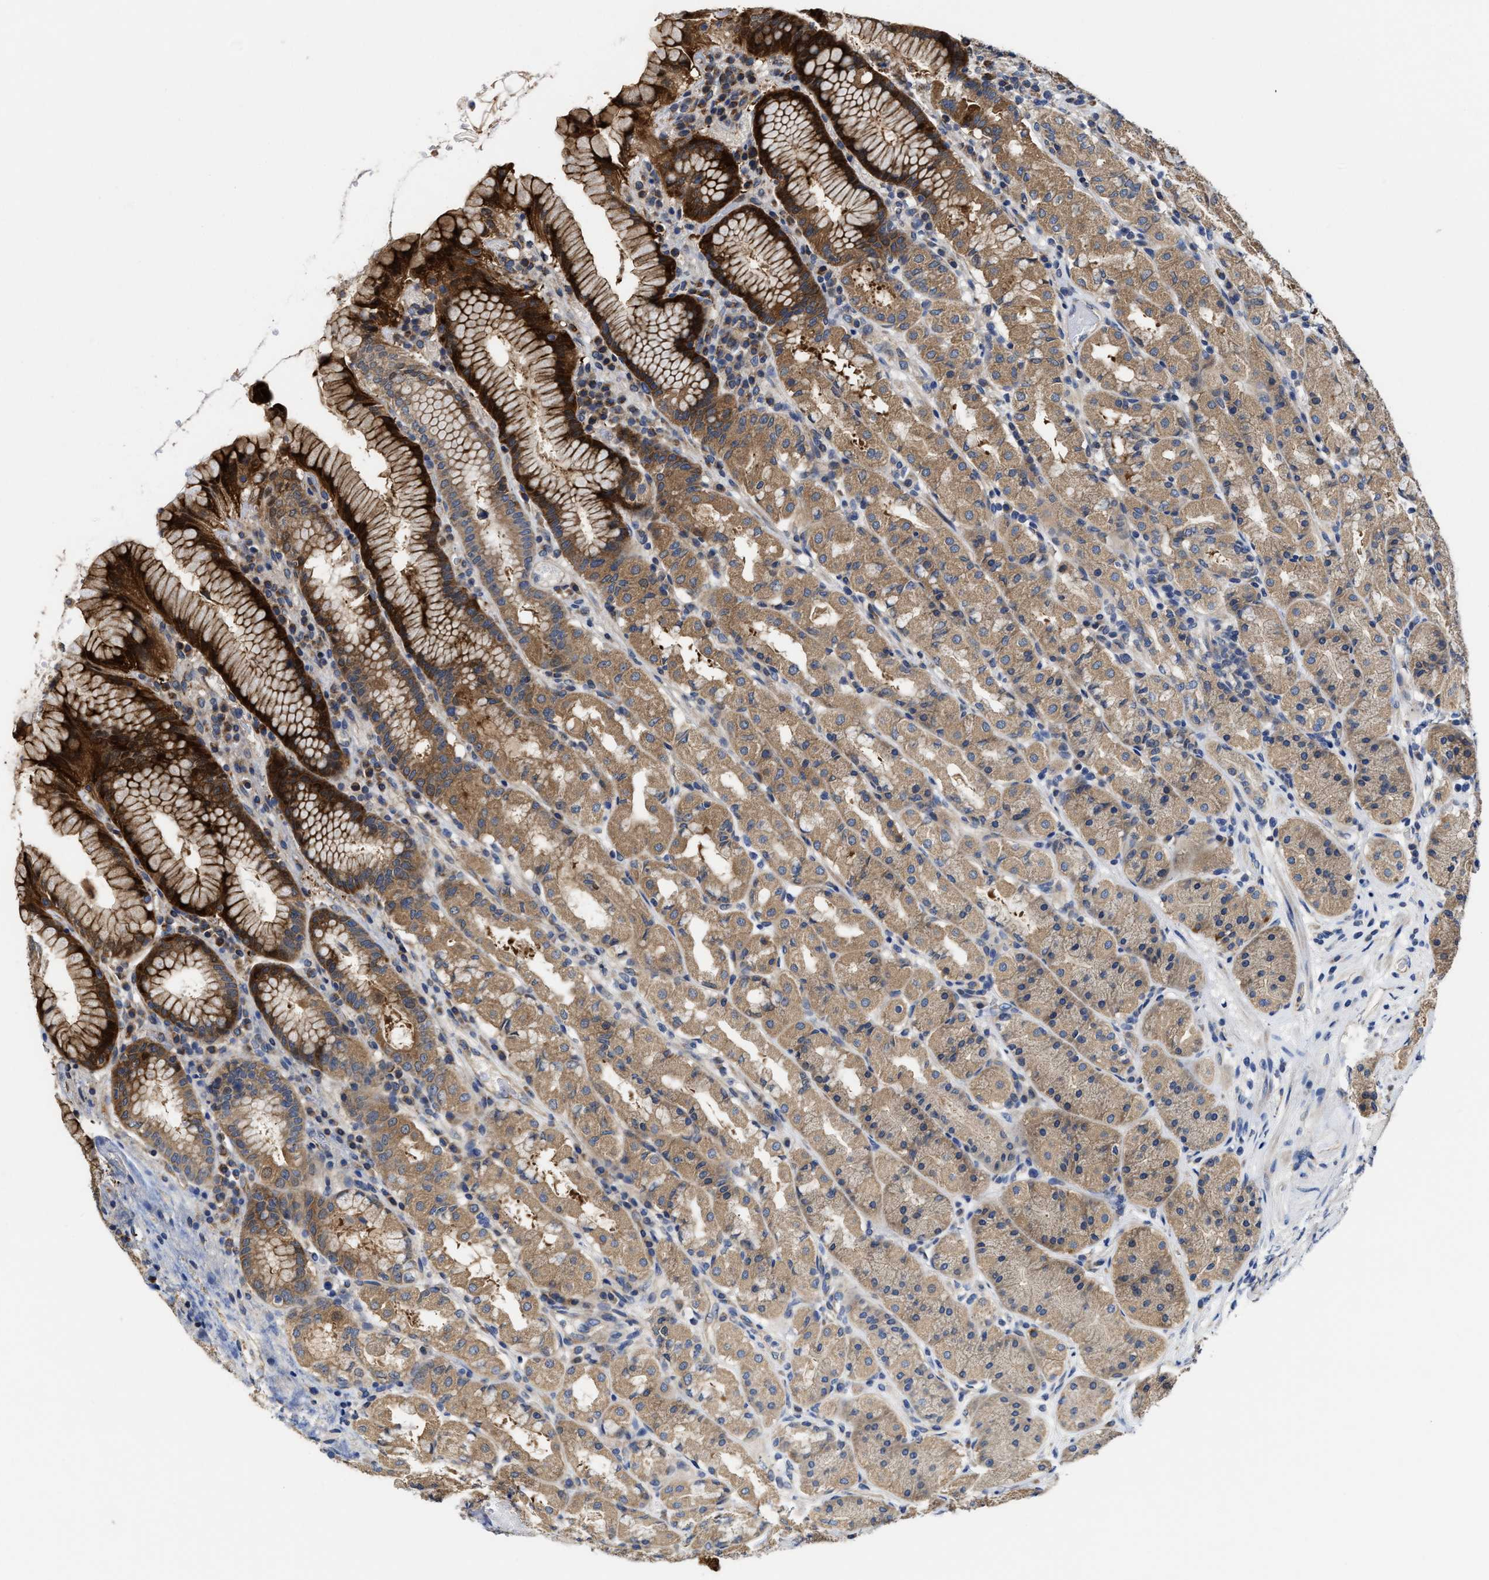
{"staining": {"intensity": "strong", "quantity": "25%-75%", "location": "cytoplasmic/membranous"}, "tissue": "stomach", "cell_type": "Glandular cells", "image_type": "normal", "snomed": [{"axis": "morphology", "description": "Normal tissue, NOS"}, {"axis": "topography", "description": "Stomach"}, {"axis": "topography", "description": "Stomach, lower"}], "caption": "Stomach stained with DAB IHC demonstrates high levels of strong cytoplasmic/membranous expression in approximately 25%-75% of glandular cells. (brown staining indicates protein expression, while blue staining denotes nuclei).", "gene": "TRAF6", "patient": {"sex": "female", "age": 56}}